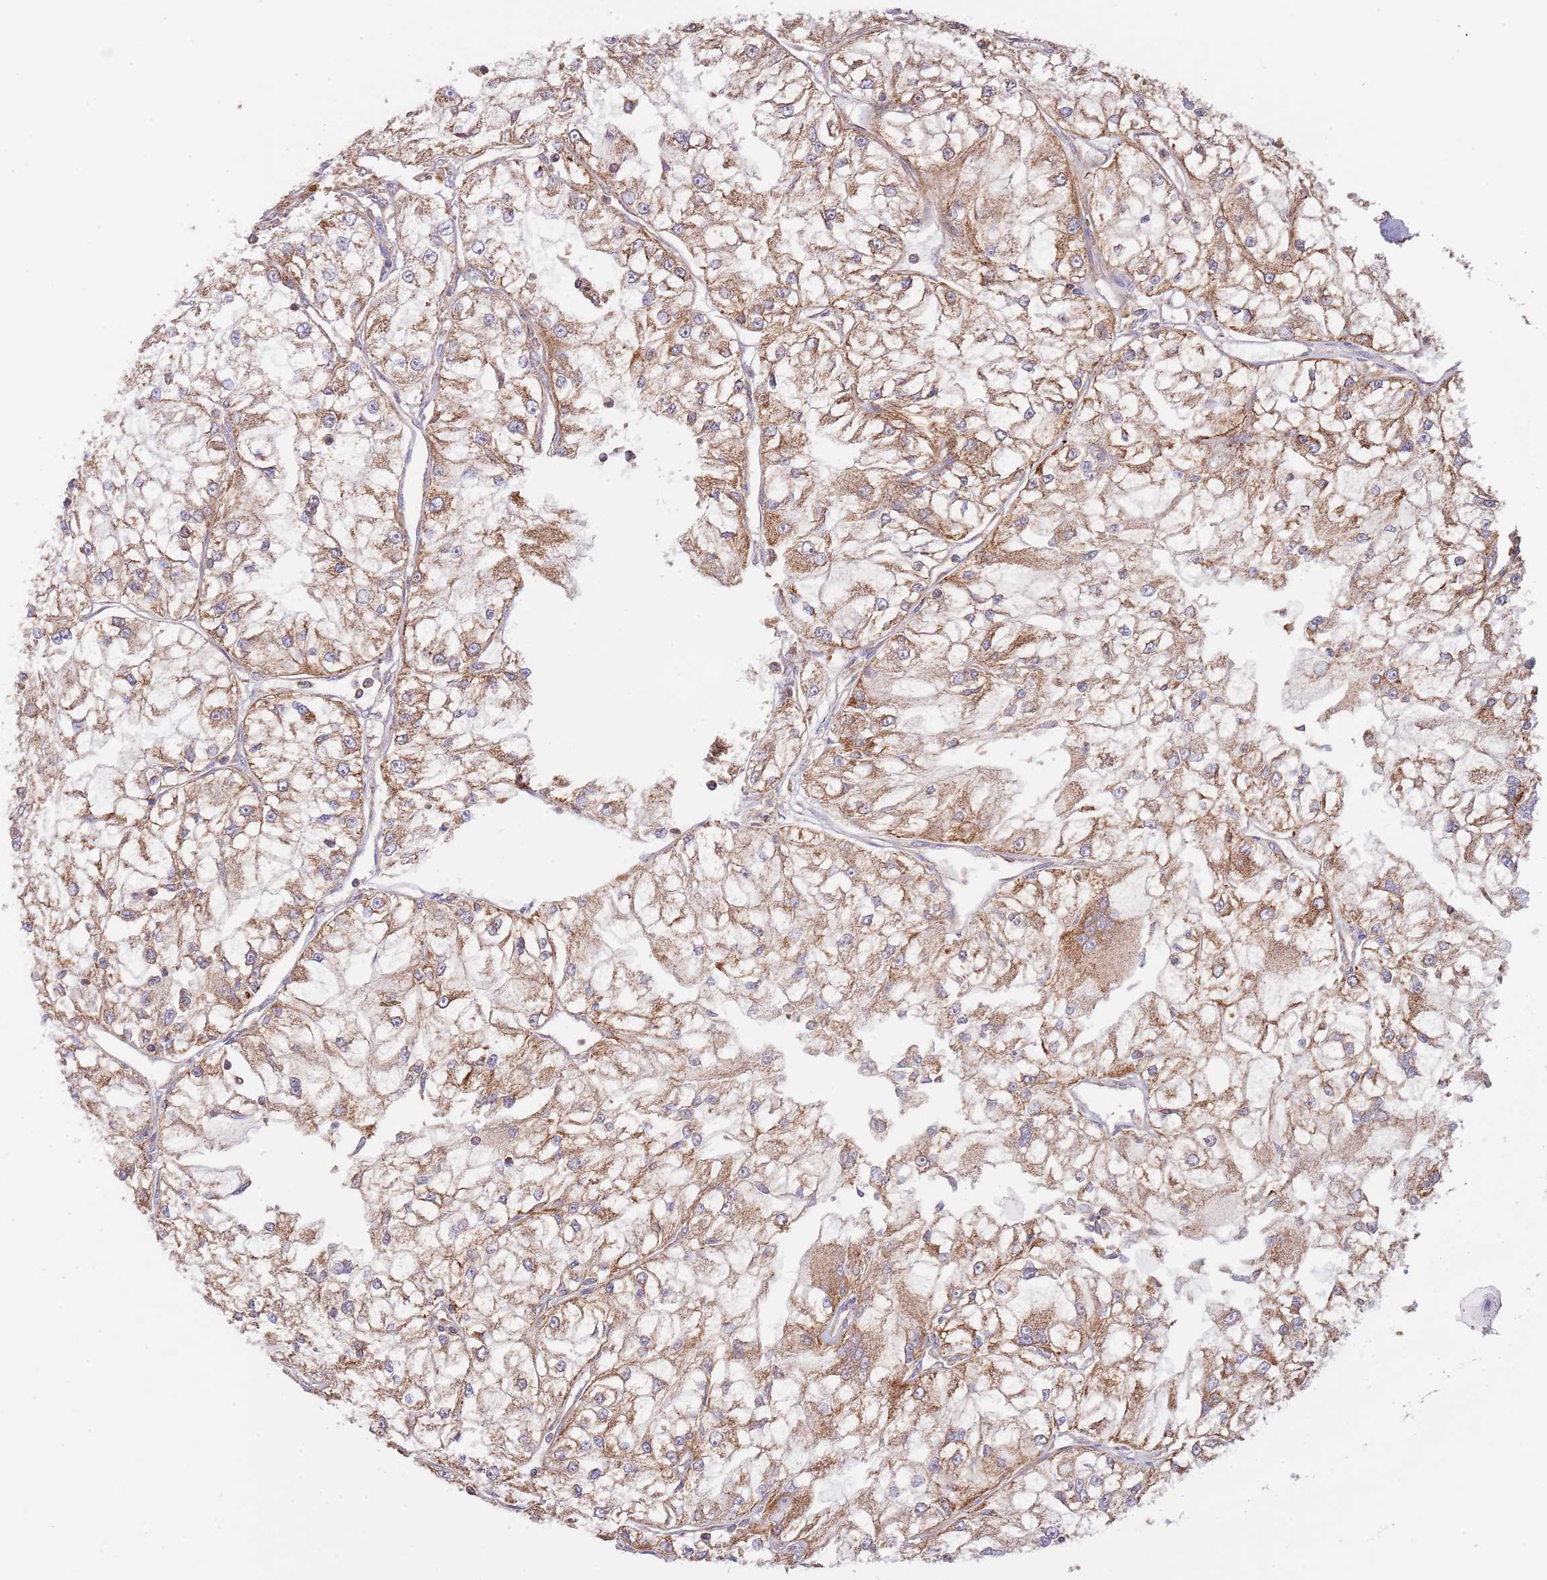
{"staining": {"intensity": "moderate", "quantity": ">75%", "location": "cytoplasmic/membranous"}, "tissue": "renal cancer", "cell_type": "Tumor cells", "image_type": "cancer", "snomed": [{"axis": "morphology", "description": "Adenocarcinoma, NOS"}, {"axis": "topography", "description": "Kidney"}], "caption": "Adenocarcinoma (renal) tissue displays moderate cytoplasmic/membranous expression in approximately >75% of tumor cells, visualized by immunohistochemistry. (Stains: DAB (3,3'-diaminobenzidine) in brown, nuclei in blue, Microscopy: brightfield microscopy at high magnification).", "gene": "DNAJA3", "patient": {"sex": "female", "age": 72}}